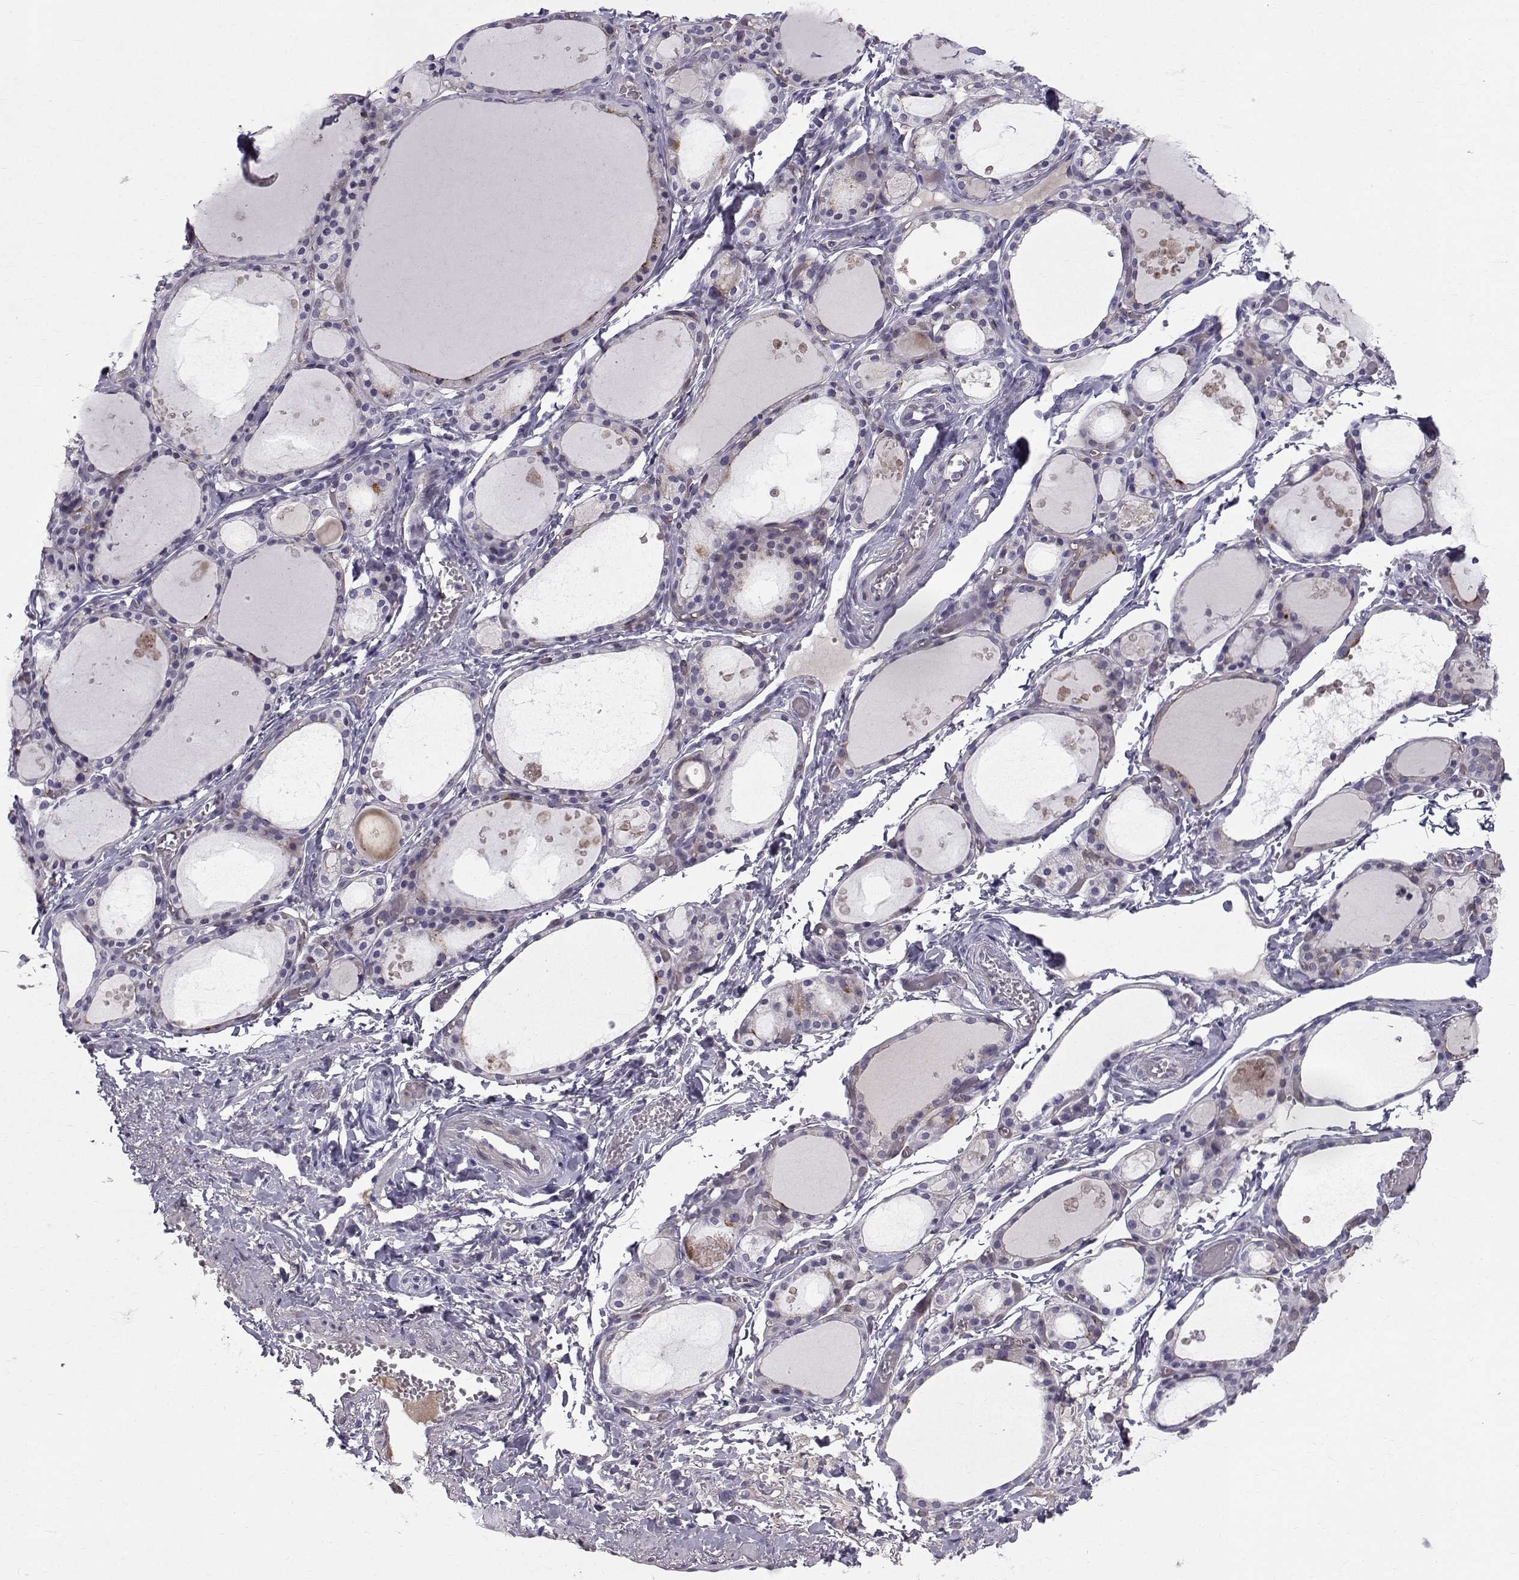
{"staining": {"intensity": "negative", "quantity": "none", "location": "none"}, "tissue": "thyroid gland", "cell_type": "Glandular cells", "image_type": "normal", "snomed": [{"axis": "morphology", "description": "Normal tissue, NOS"}, {"axis": "topography", "description": "Thyroid gland"}], "caption": "IHC micrograph of unremarkable thyroid gland stained for a protein (brown), which shows no expression in glandular cells. (Brightfield microscopy of DAB (3,3'-diaminobenzidine) IHC at high magnification).", "gene": "CALCR", "patient": {"sex": "male", "age": 68}}